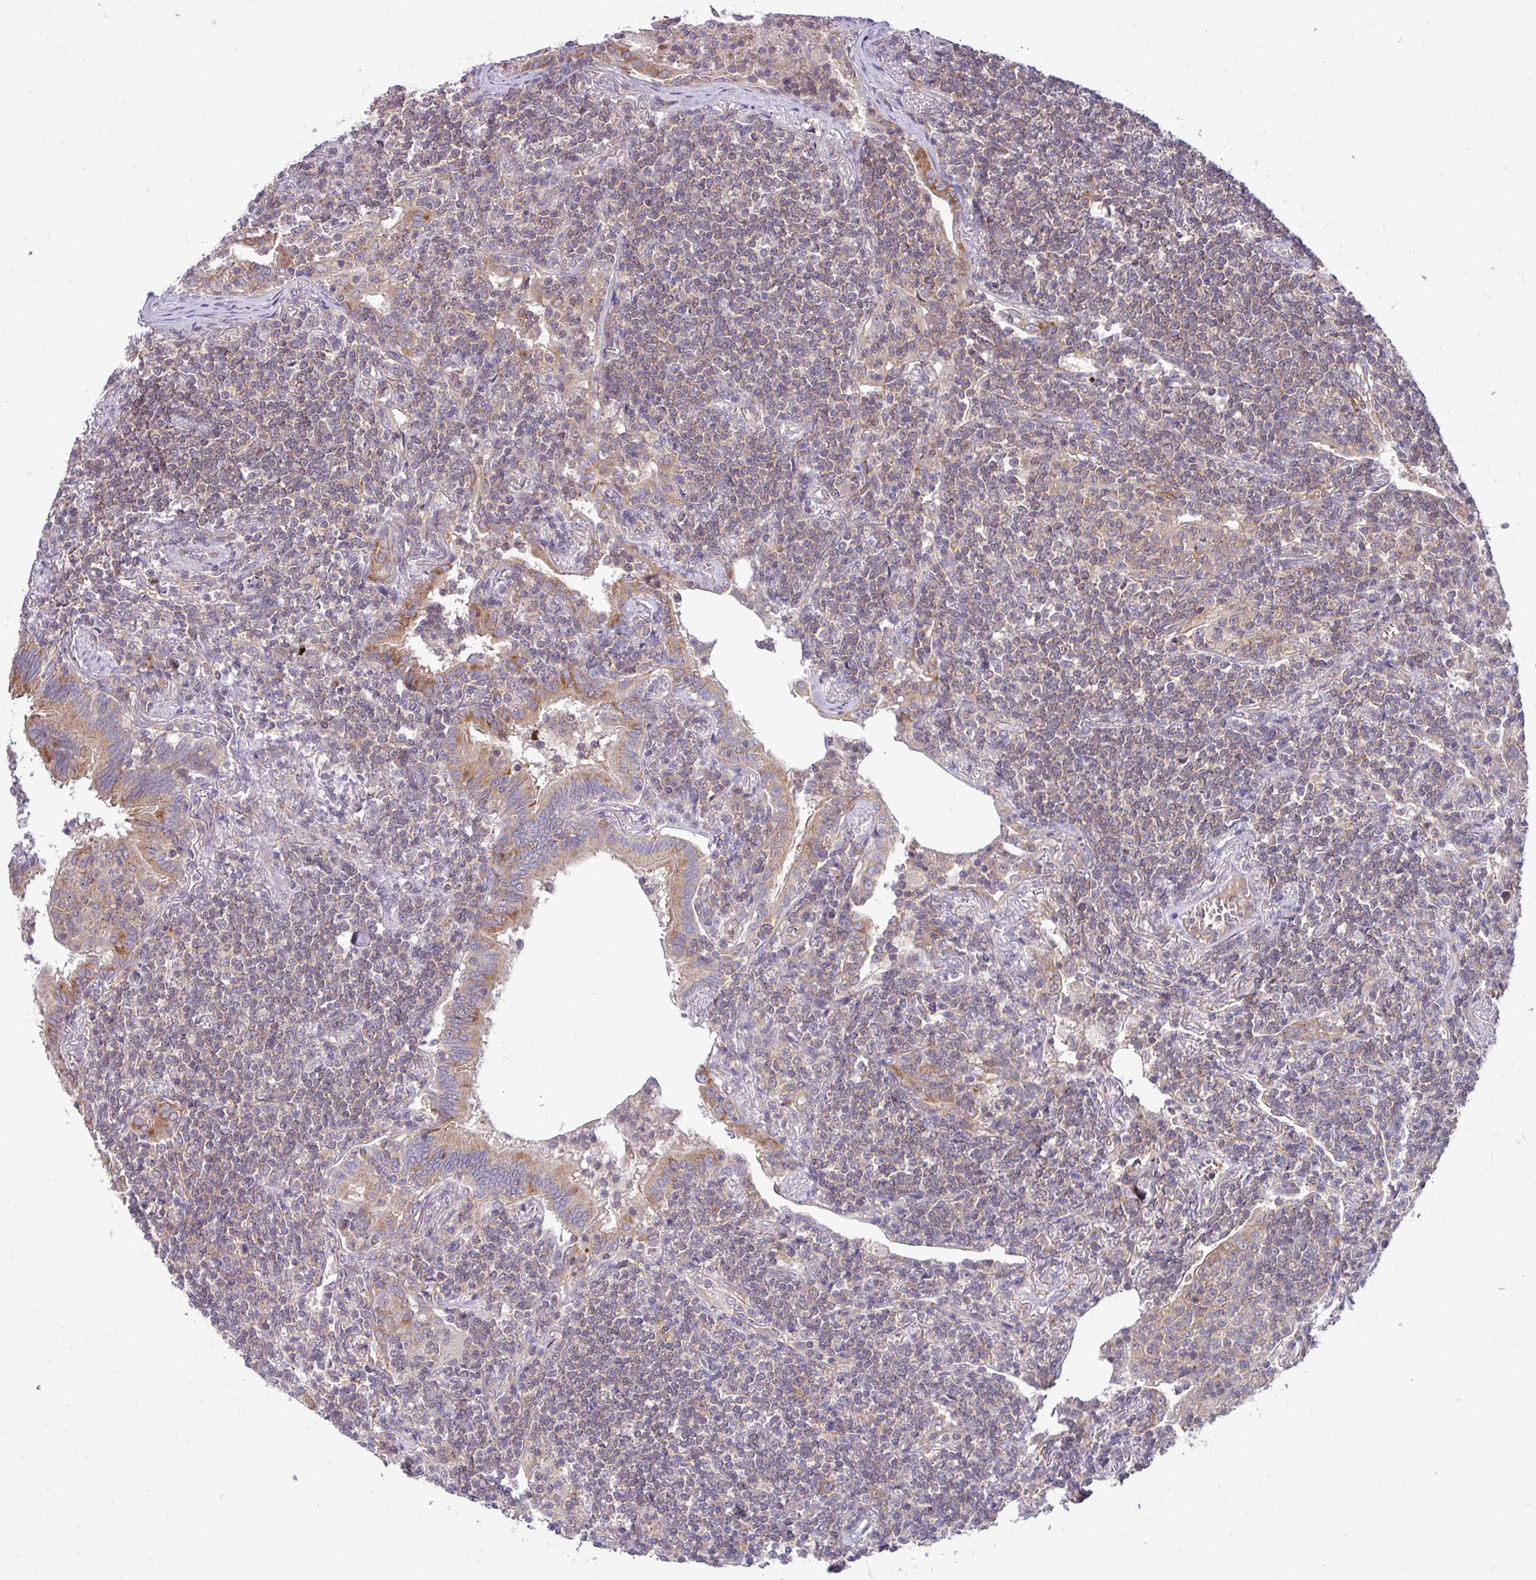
{"staining": {"intensity": "weak", "quantity": ">75%", "location": "cytoplasmic/membranous"}, "tissue": "lymphoma", "cell_type": "Tumor cells", "image_type": "cancer", "snomed": [{"axis": "morphology", "description": "Malignant lymphoma, non-Hodgkin's type, Low grade"}, {"axis": "topography", "description": "Lung"}], "caption": "Lymphoma tissue reveals weak cytoplasmic/membranous positivity in approximately >75% of tumor cells, visualized by immunohistochemistry.", "gene": "LSM12", "patient": {"sex": "female", "age": 71}}